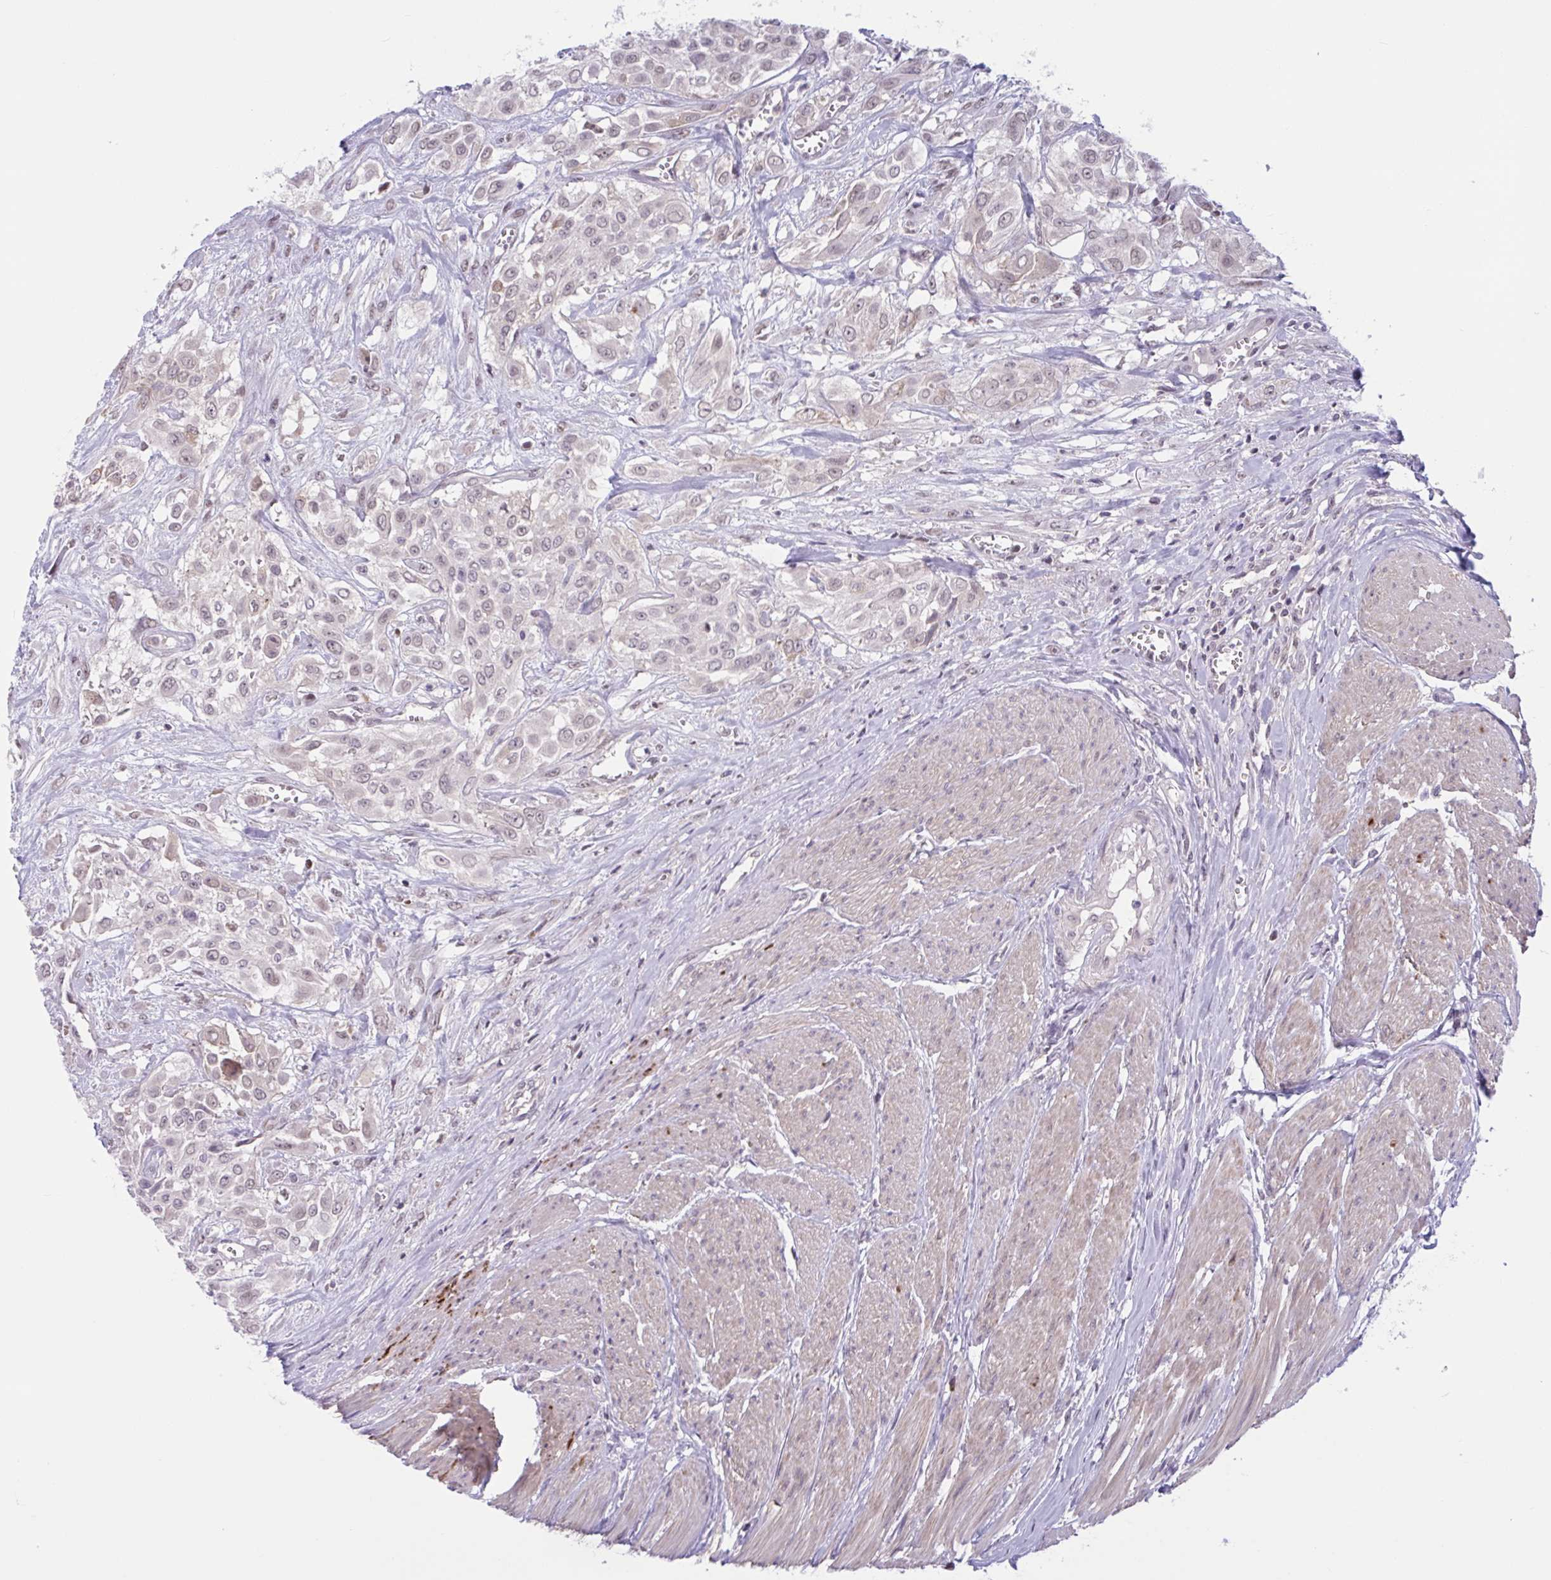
{"staining": {"intensity": "weak", "quantity": "<25%", "location": "nuclear"}, "tissue": "urothelial cancer", "cell_type": "Tumor cells", "image_type": "cancer", "snomed": [{"axis": "morphology", "description": "Urothelial carcinoma, High grade"}, {"axis": "topography", "description": "Urinary bladder"}], "caption": "Photomicrograph shows no significant protein staining in tumor cells of urothelial cancer.", "gene": "TTC7B", "patient": {"sex": "male", "age": 57}}